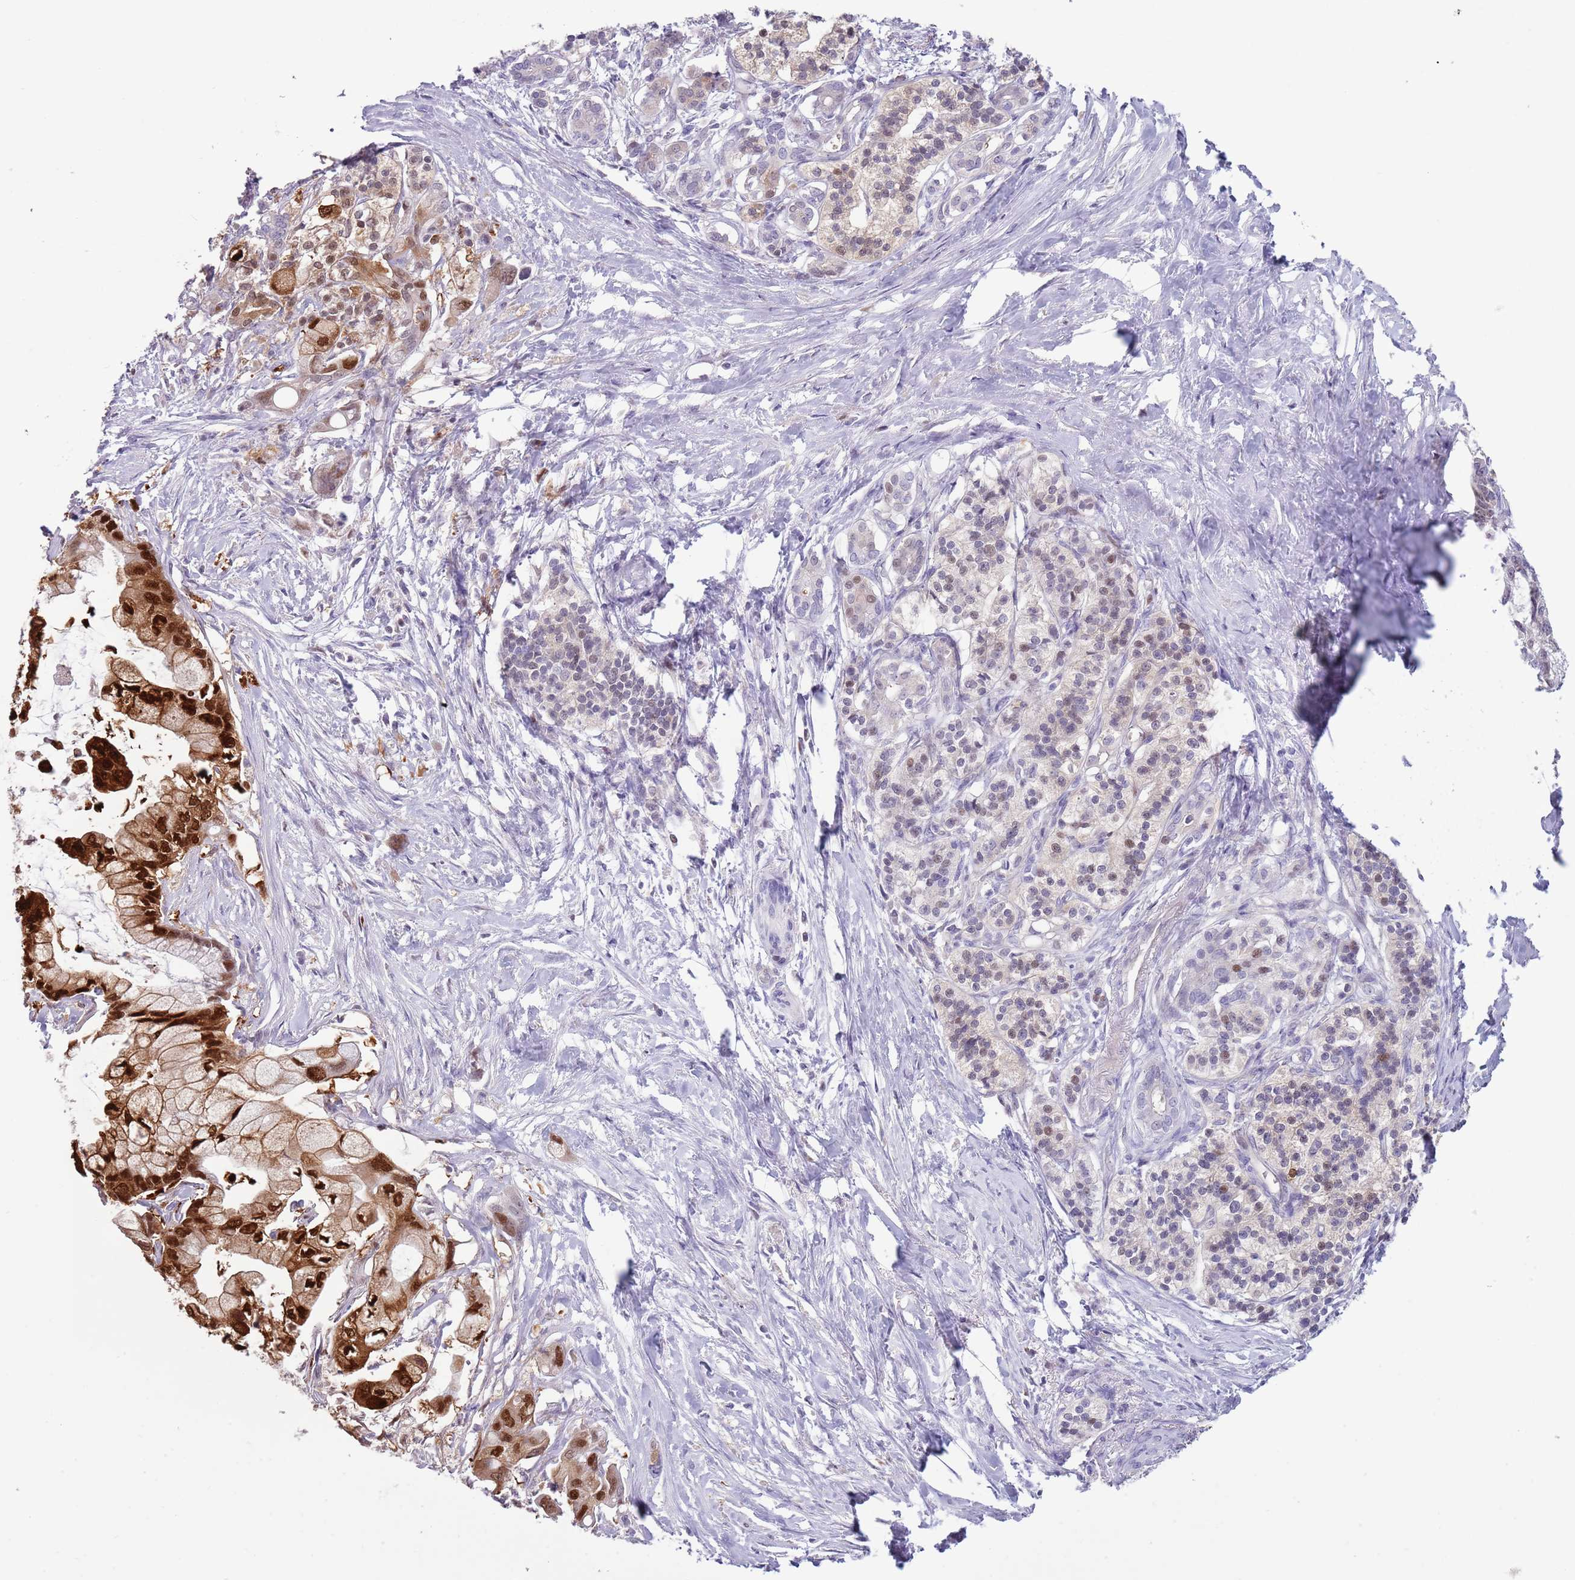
{"staining": {"intensity": "strong", "quantity": ">75%", "location": "cytoplasmic/membranous,nuclear"}, "tissue": "pancreatic cancer", "cell_type": "Tumor cells", "image_type": "cancer", "snomed": [{"axis": "morphology", "description": "Adenocarcinoma, NOS"}, {"axis": "topography", "description": "Pancreas"}], "caption": "The image displays staining of pancreatic cancer, revealing strong cytoplasmic/membranous and nuclear protein positivity (brown color) within tumor cells. Nuclei are stained in blue.", "gene": "NBPF6", "patient": {"sex": "male", "age": 68}}